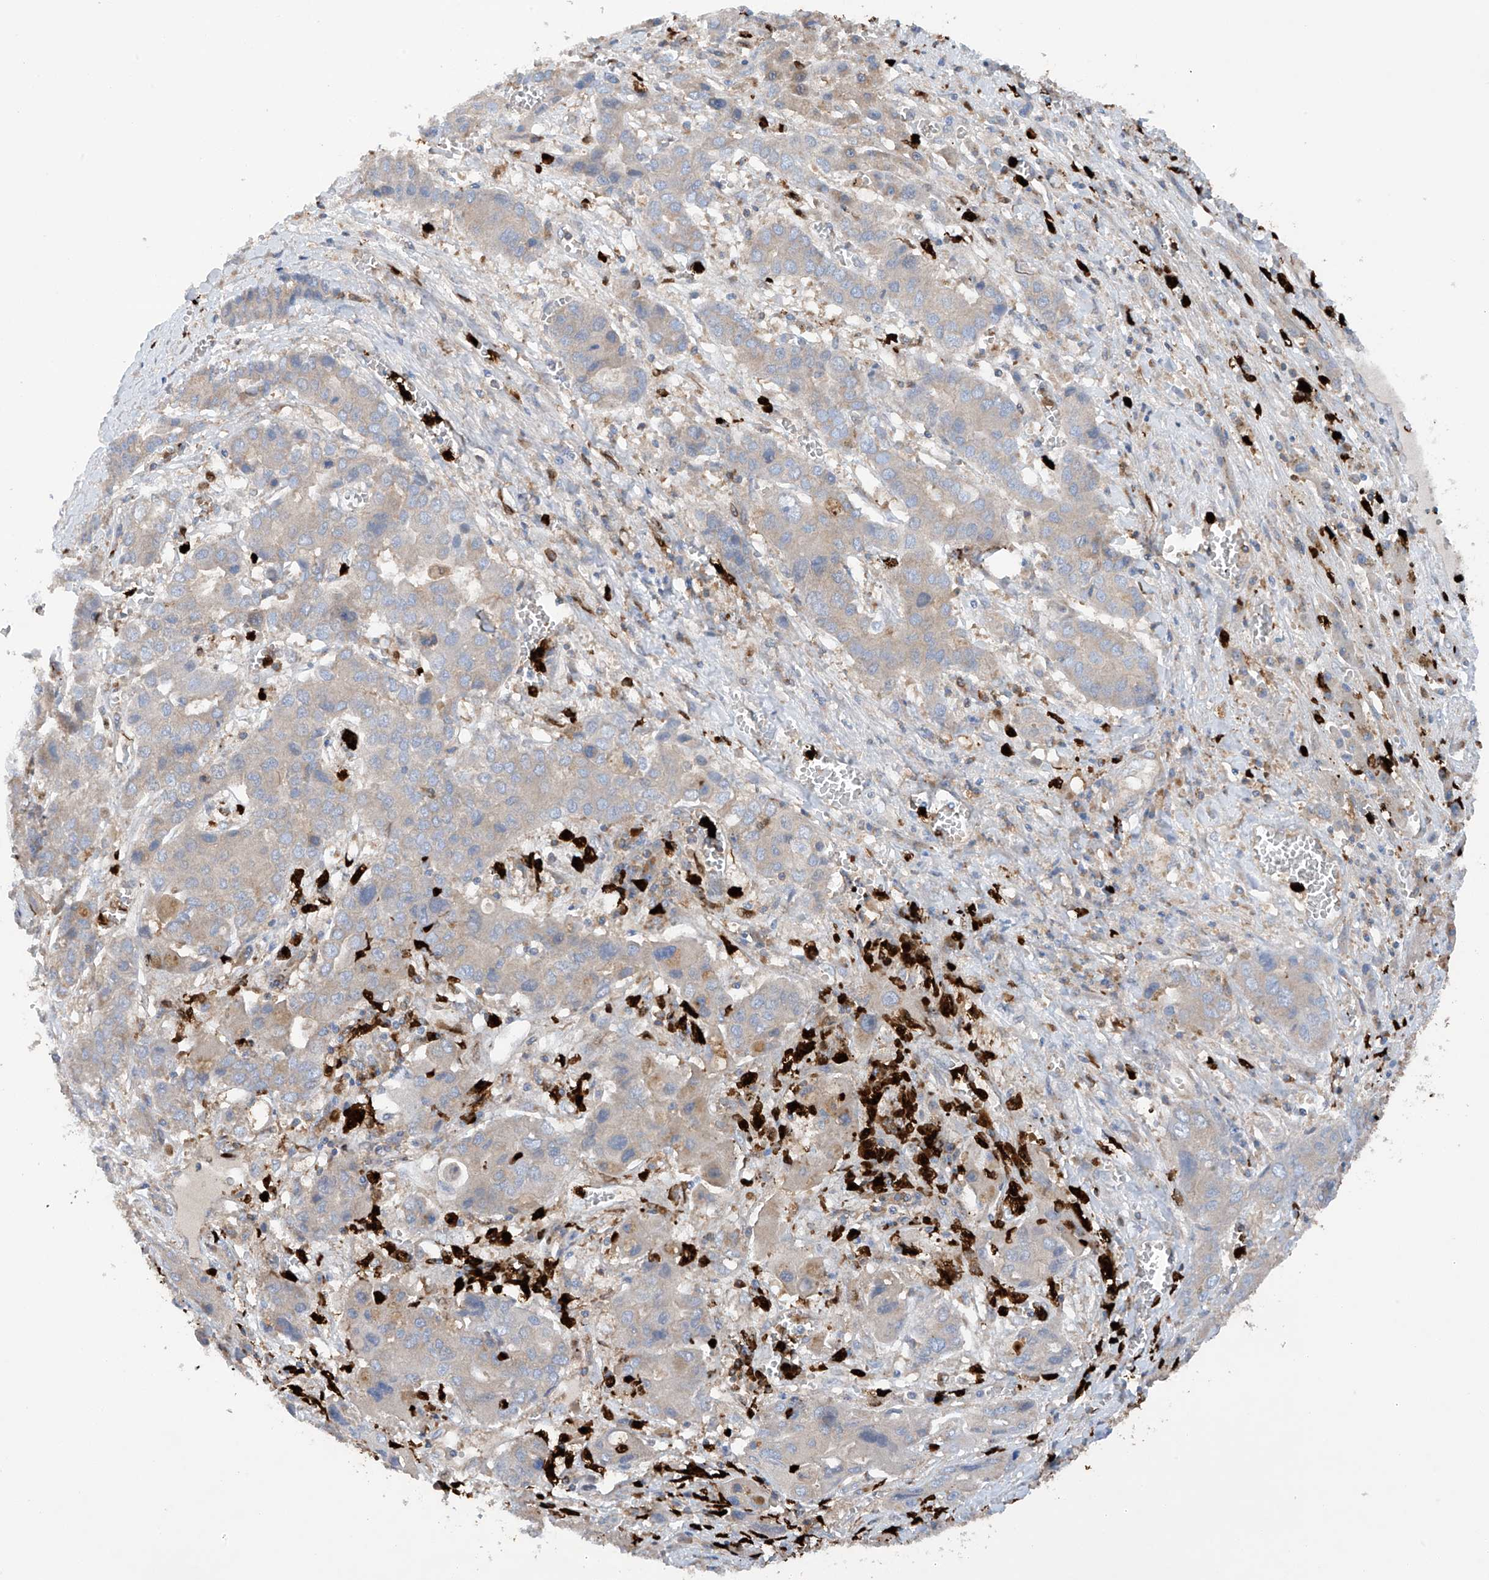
{"staining": {"intensity": "weak", "quantity": "<25%", "location": "cytoplasmic/membranous"}, "tissue": "liver cancer", "cell_type": "Tumor cells", "image_type": "cancer", "snomed": [{"axis": "morphology", "description": "Cholangiocarcinoma"}, {"axis": "topography", "description": "Liver"}], "caption": "This is a histopathology image of immunohistochemistry (IHC) staining of liver cancer (cholangiocarcinoma), which shows no positivity in tumor cells.", "gene": "PHACTR2", "patient": {"sex": "male", "age": 67}}